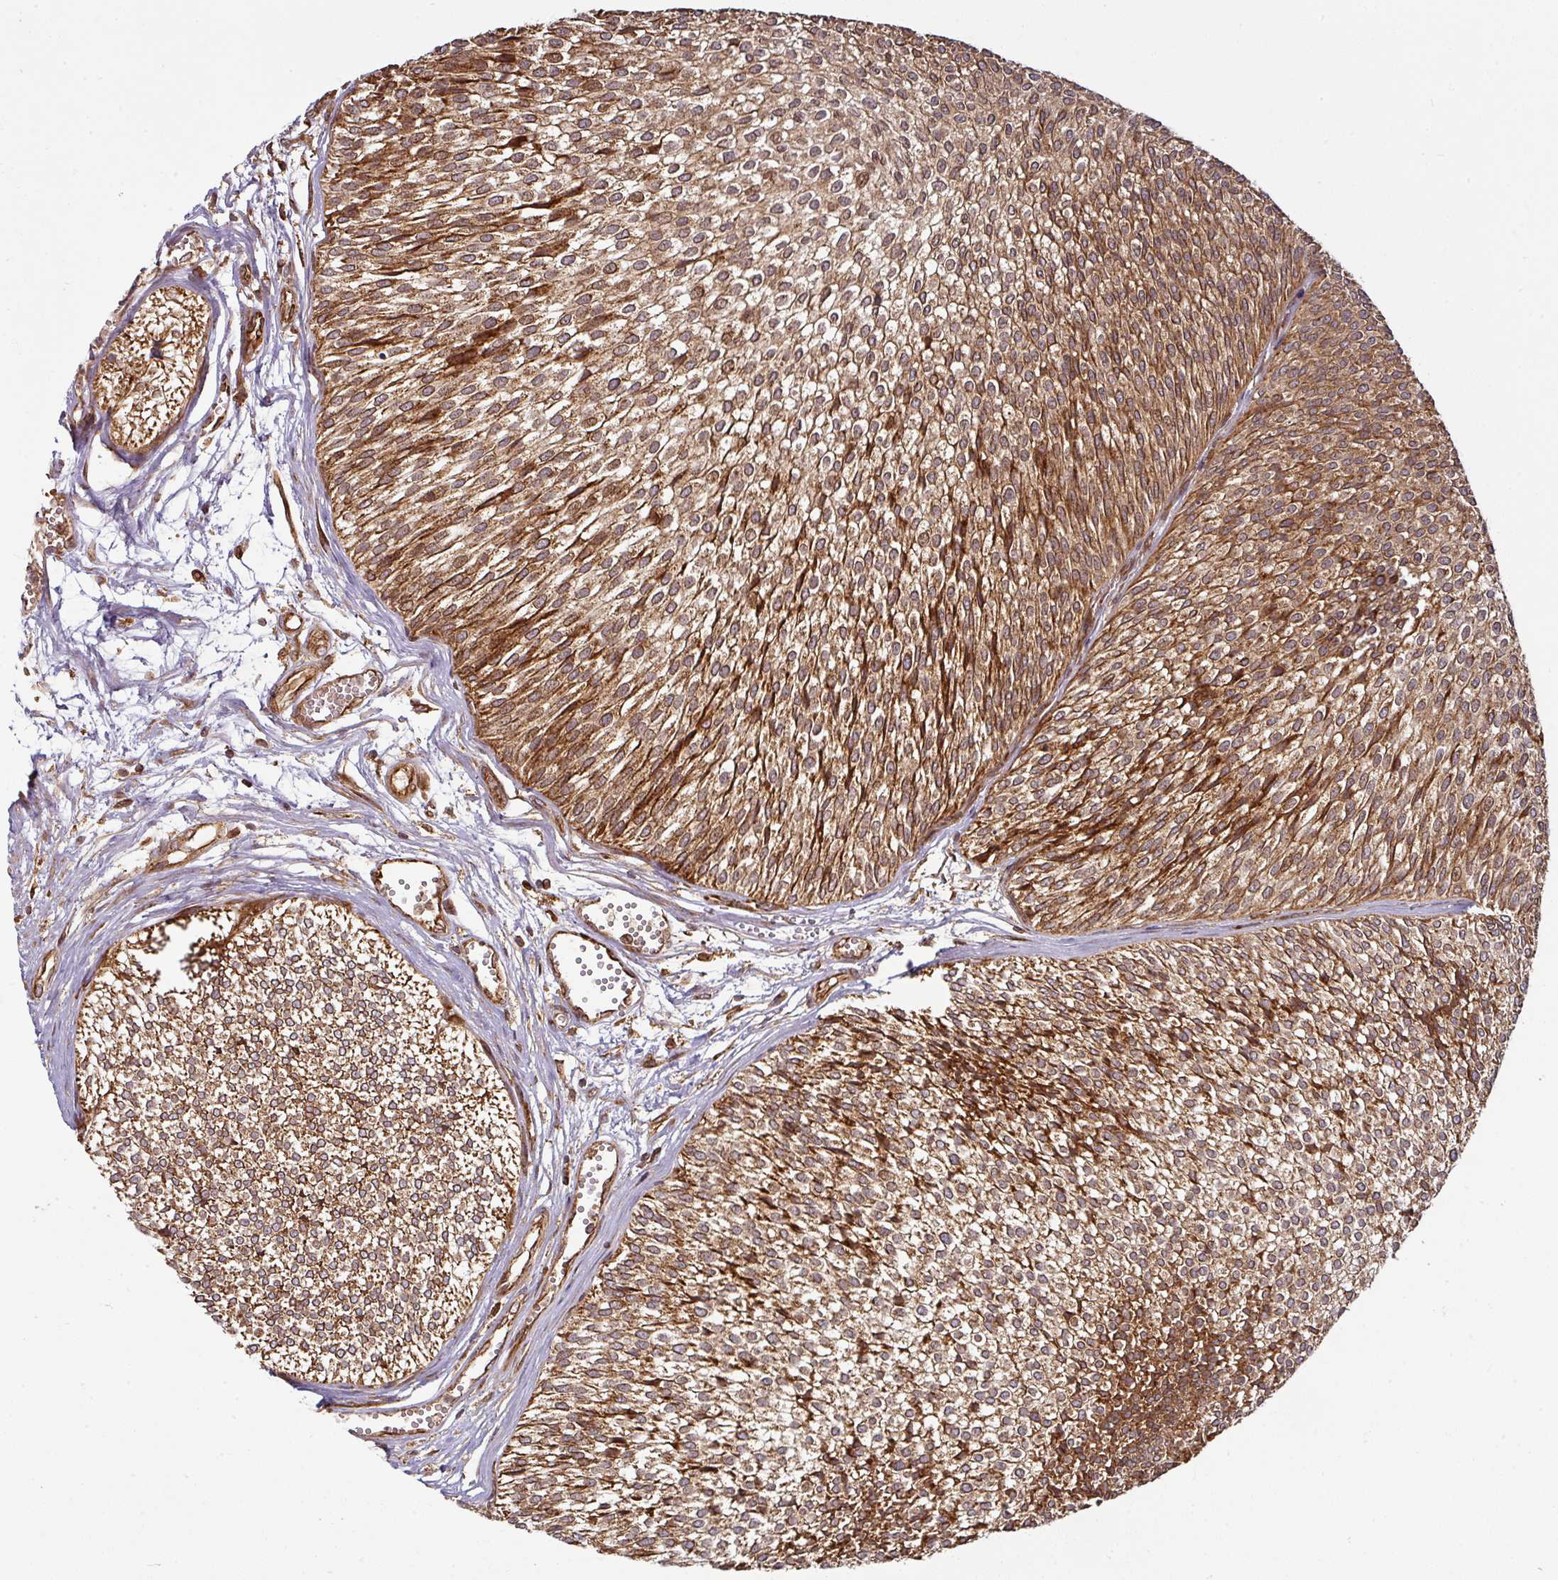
{"staining": {"intensity": "strong", "quantity": ">75%", "location": "cytoplasmic/membranous"}, "tissue": "urothelial cancer", "cell_type": "Tumor cells", "image_type": "cancer", "snomed": [{"axis": "morphology", "description": "Urothelial carcinoma, Low grade"}, {"axis": "topography", "description": "Urinary bladder"}], "caption": "Protein expression analysis of human urothelial cancer reveals strong cytoplasmic/membranous positivity in about >75% of tumor cells. (Brightfield microscopy of DAB IHC at high magnification).", "gene": "TRAP1", "patient": {"sex": "male", "age": 91}}